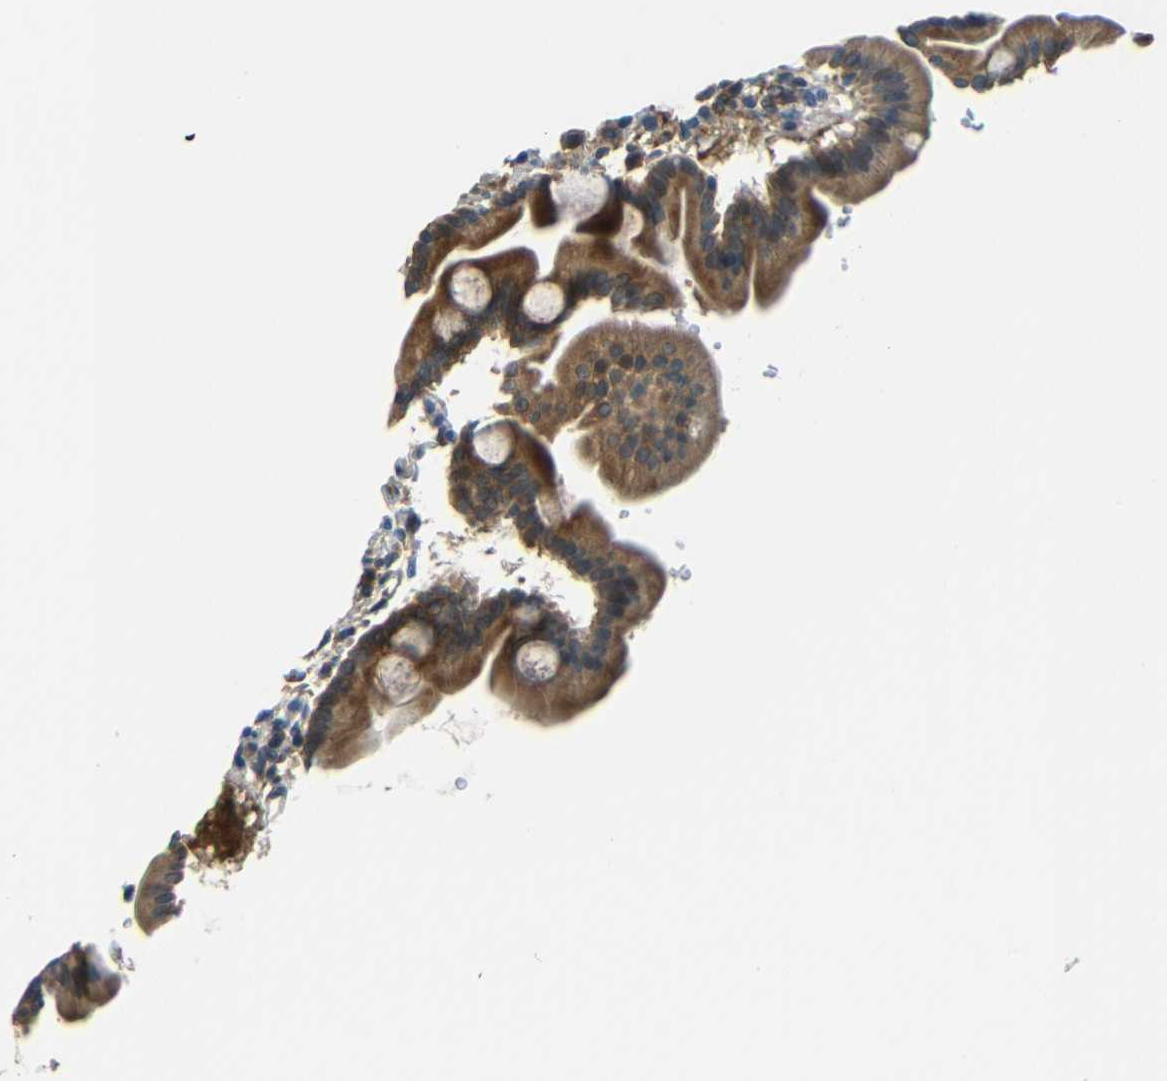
{"staining": {"intensity": "strong", "quantity": ">75%", "location": "cytoplasmic/membranous"}, "tissue": "duodenum", "cell_type": "Glandular cells", "image_type": "normal", "snomed": [{"axis": "morphology", "description": "Normal tissue, NOS"}, {"axis": "topography", "description": "Duodenum"}], "caption": "Glandular cells reveal high levels of strong cytoplasmic/membranous staining in about >75% of cells in unremarkable duodenum.", "gene": "FNDC3A", "patient": {"sex": "male", "age": 50}}